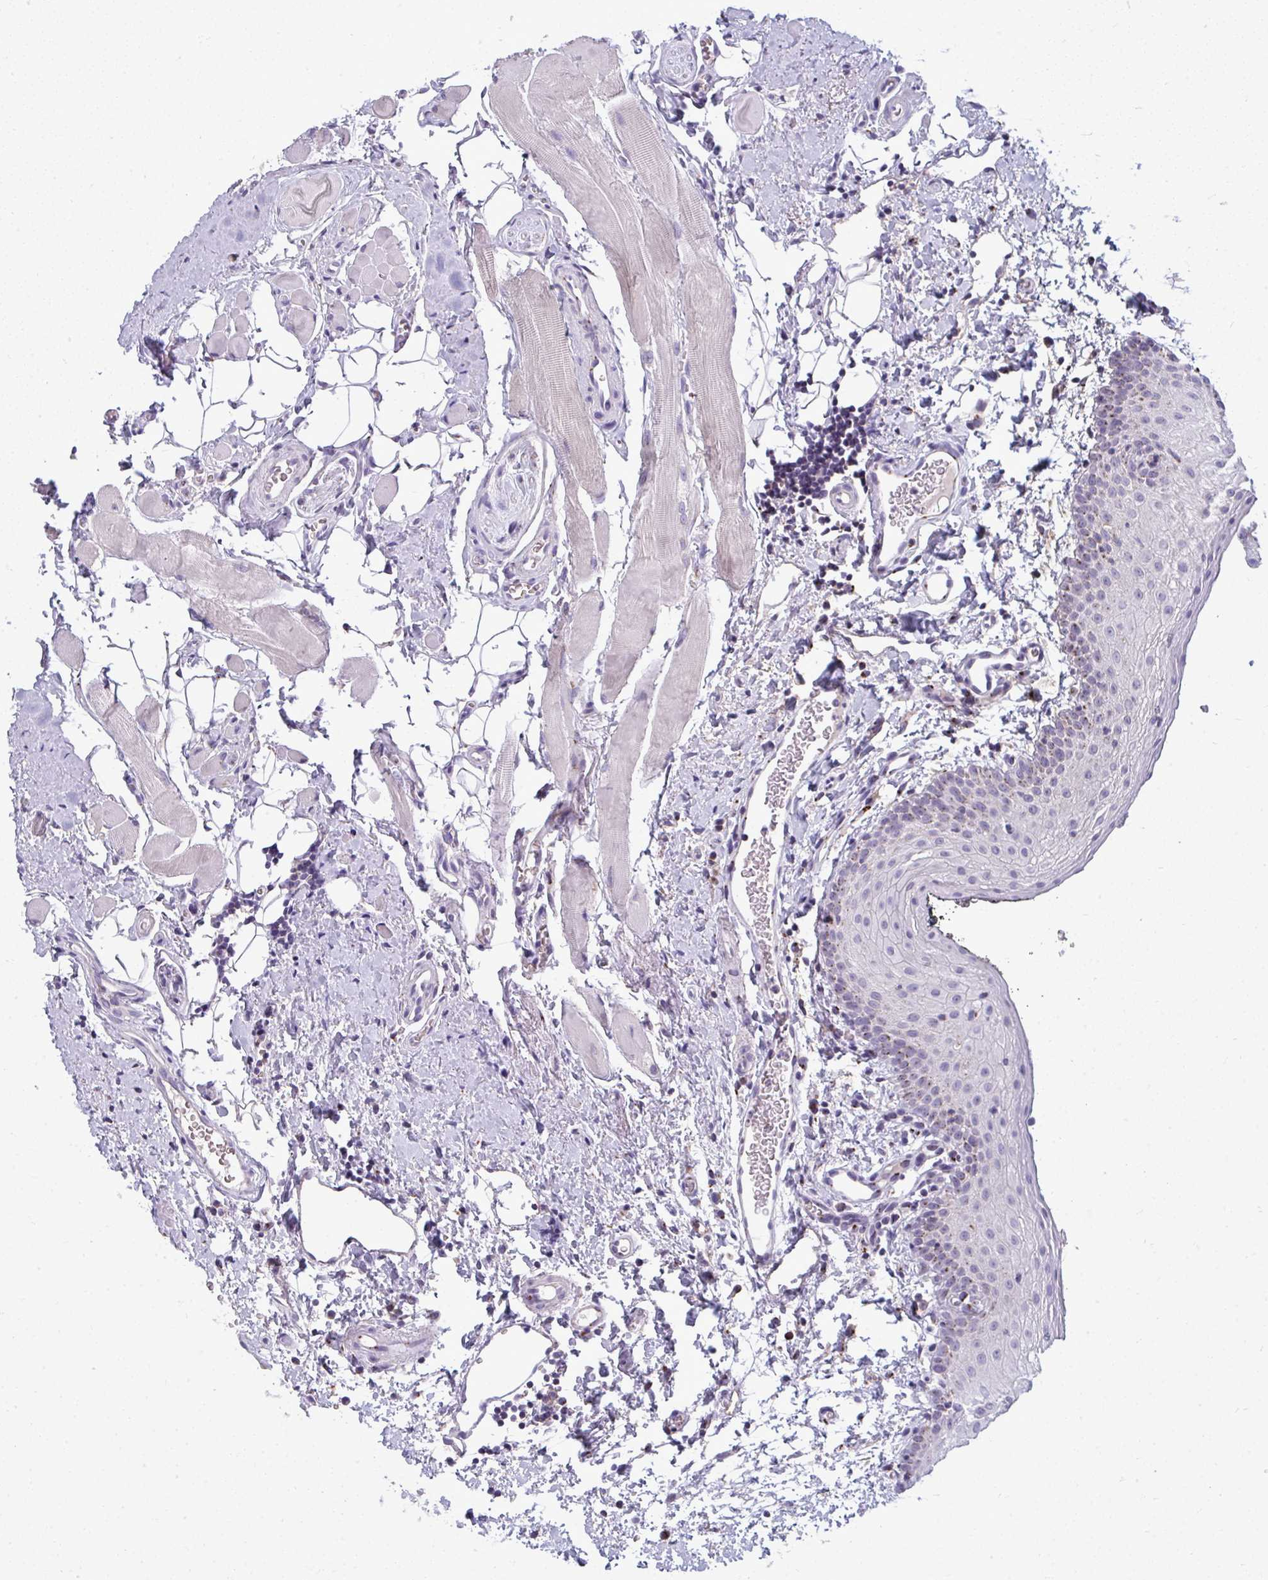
{"staining": {"intensity": "weak", "quantity": "<25%", "location": "cytoplasmic/membranous"}, "tissue": "oral mucosa", "cell_type": "Squamous epithelial cells", "image_type": "normal", "snomed": [{"axis": "morphology", "description": "Normal tissue, NOS"}, {"axis": "morphology", "description": "Squamous cell carcinoma, NOS"}, {"axis": "topography", "description": "Oral tissue"}, {"axis": "topography", "description": "Head-Neck"}], "caption": "A high-resolution image shows IHC staining of normal oral mucosa, which displays no significant positivity in squamous epithelial cells.", "gene": "DTX4", "patient": {"sex": "male", "age": 58}}